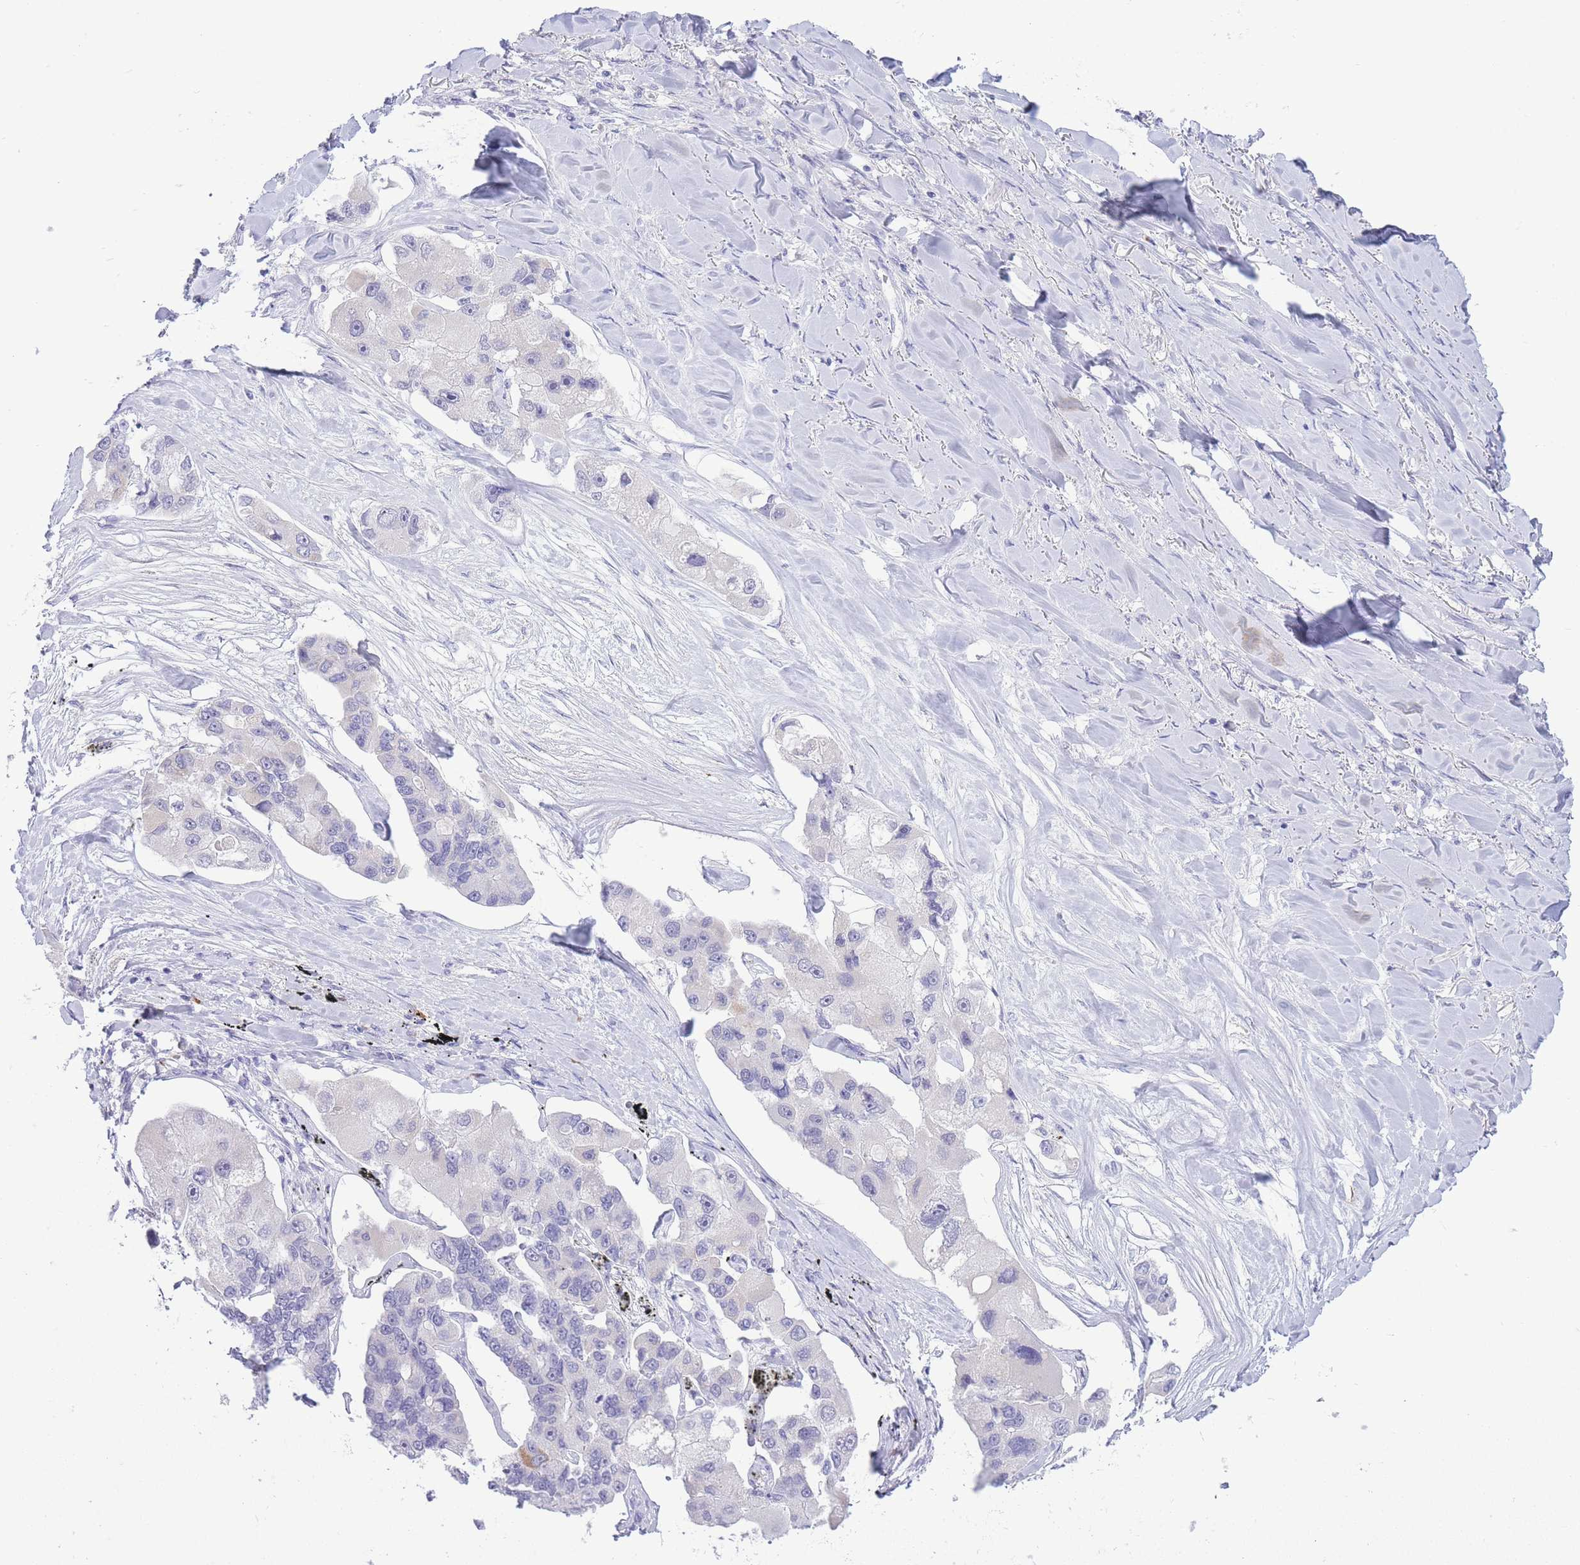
{"staining": {"intensity": "negative", "quantity": "none", "location": "none"}, "tissue": "lung cancer", "cell_type": "Tumor cells", "image_type": "cancer", "snomed": [{"axis": "morphology", "description": "Adenocarcinoma, NOS"}, {"axis": "topography", "description": "Lung"}], "caption": "IHC image of human adenocarcinoma (lung) stained for a protein (brown), which displays no positivity in tumor cells. (DAB (3,3'-diaminobenzidine) immunohistochemistry visualized using brightfield microscopy, high magnification).", "gene": "ASAP3", "patient": {"sex": "female", "age": 54}}